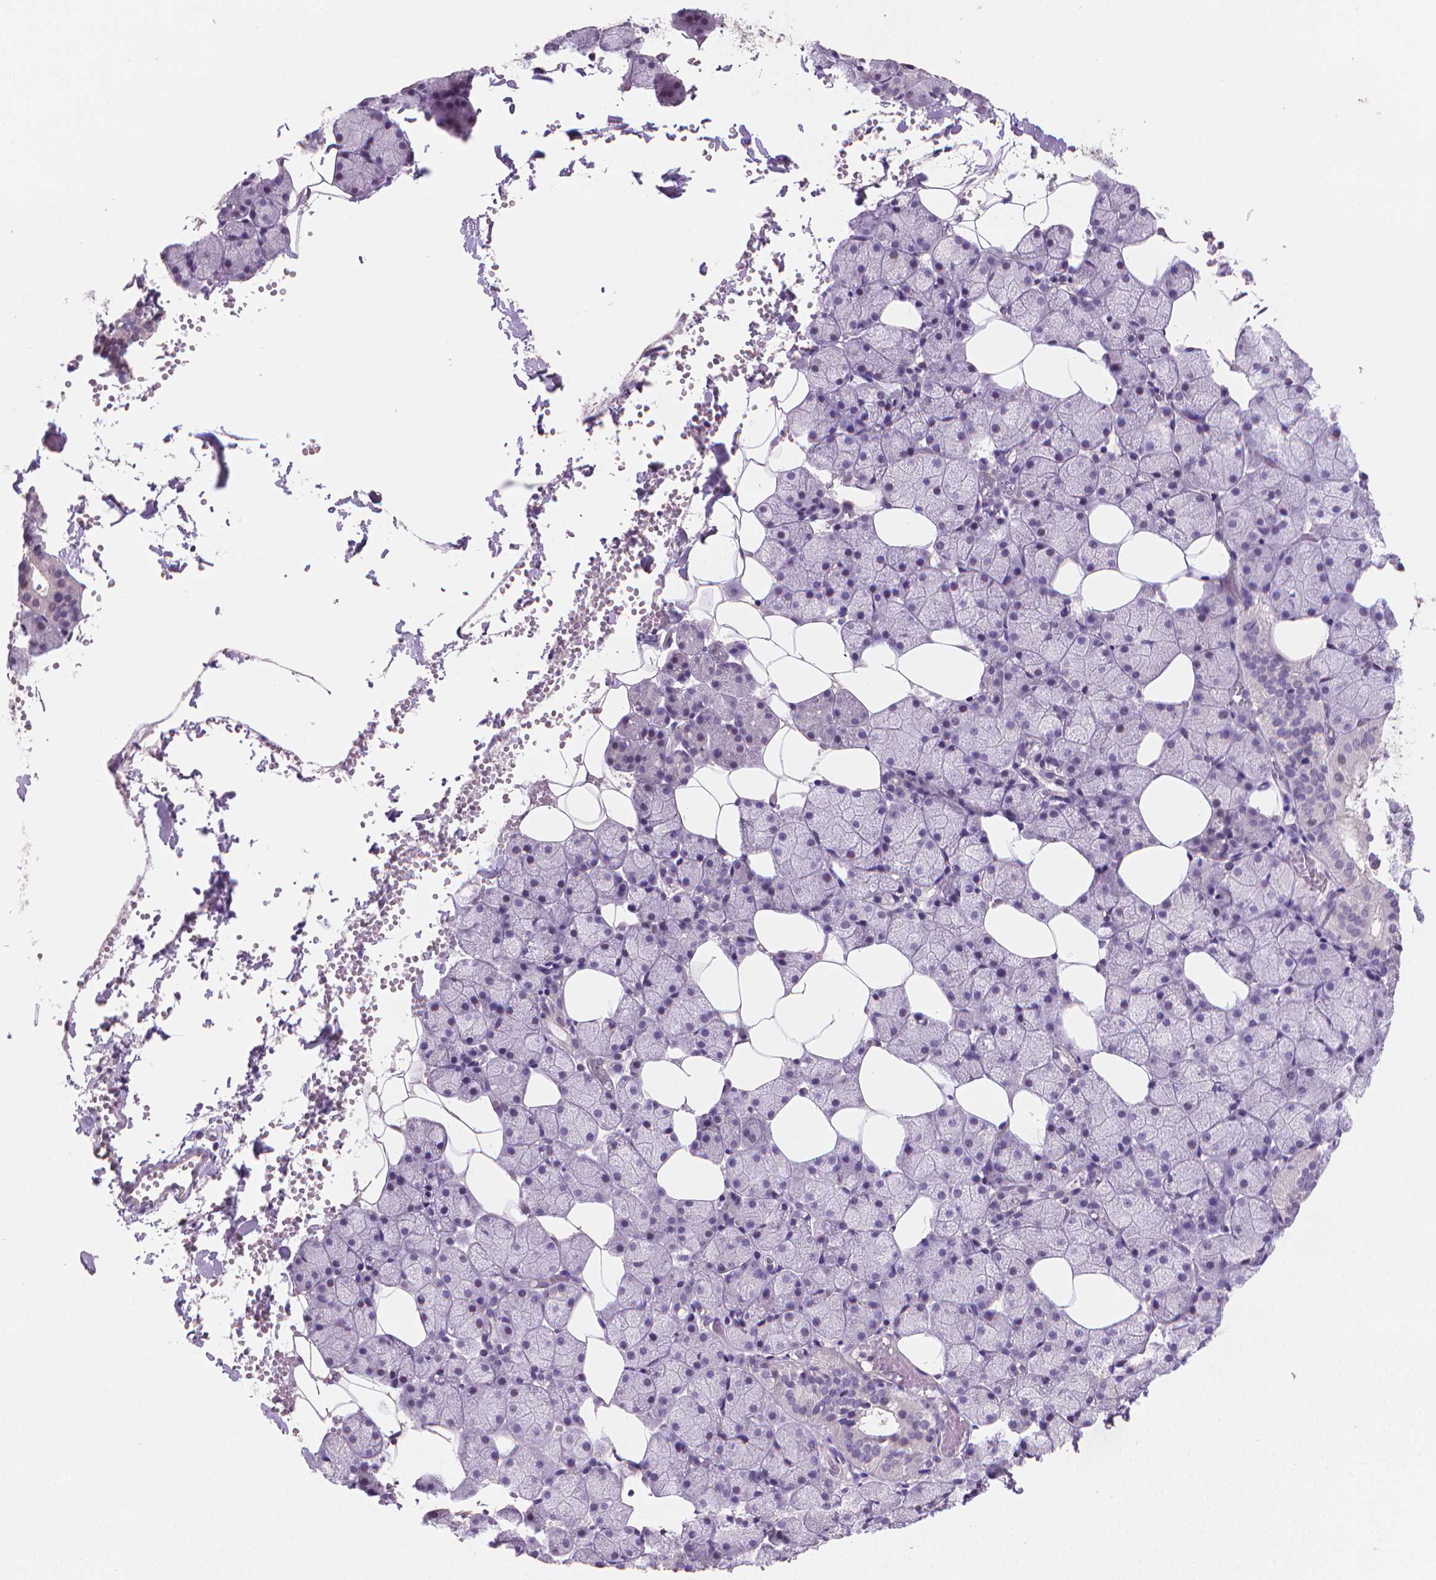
{"staining": {"intensity": "negative", "quantity": "none", "location": "none"}, "tissue": "salivary gland", "cell_type": "Glandular cells", "image_type": "normal", "snomed": [{"axis": "morphology", "description": "Normal tissue, NOS"}, {"axis": "topography", "description": "Salivary gland"}], "caption": "Immunohistochemical staining of benign human salivary gland displays no significant staining in glandular cells.", "gene": "CLXN", "patient": {"sex": "male", "age": 38}}